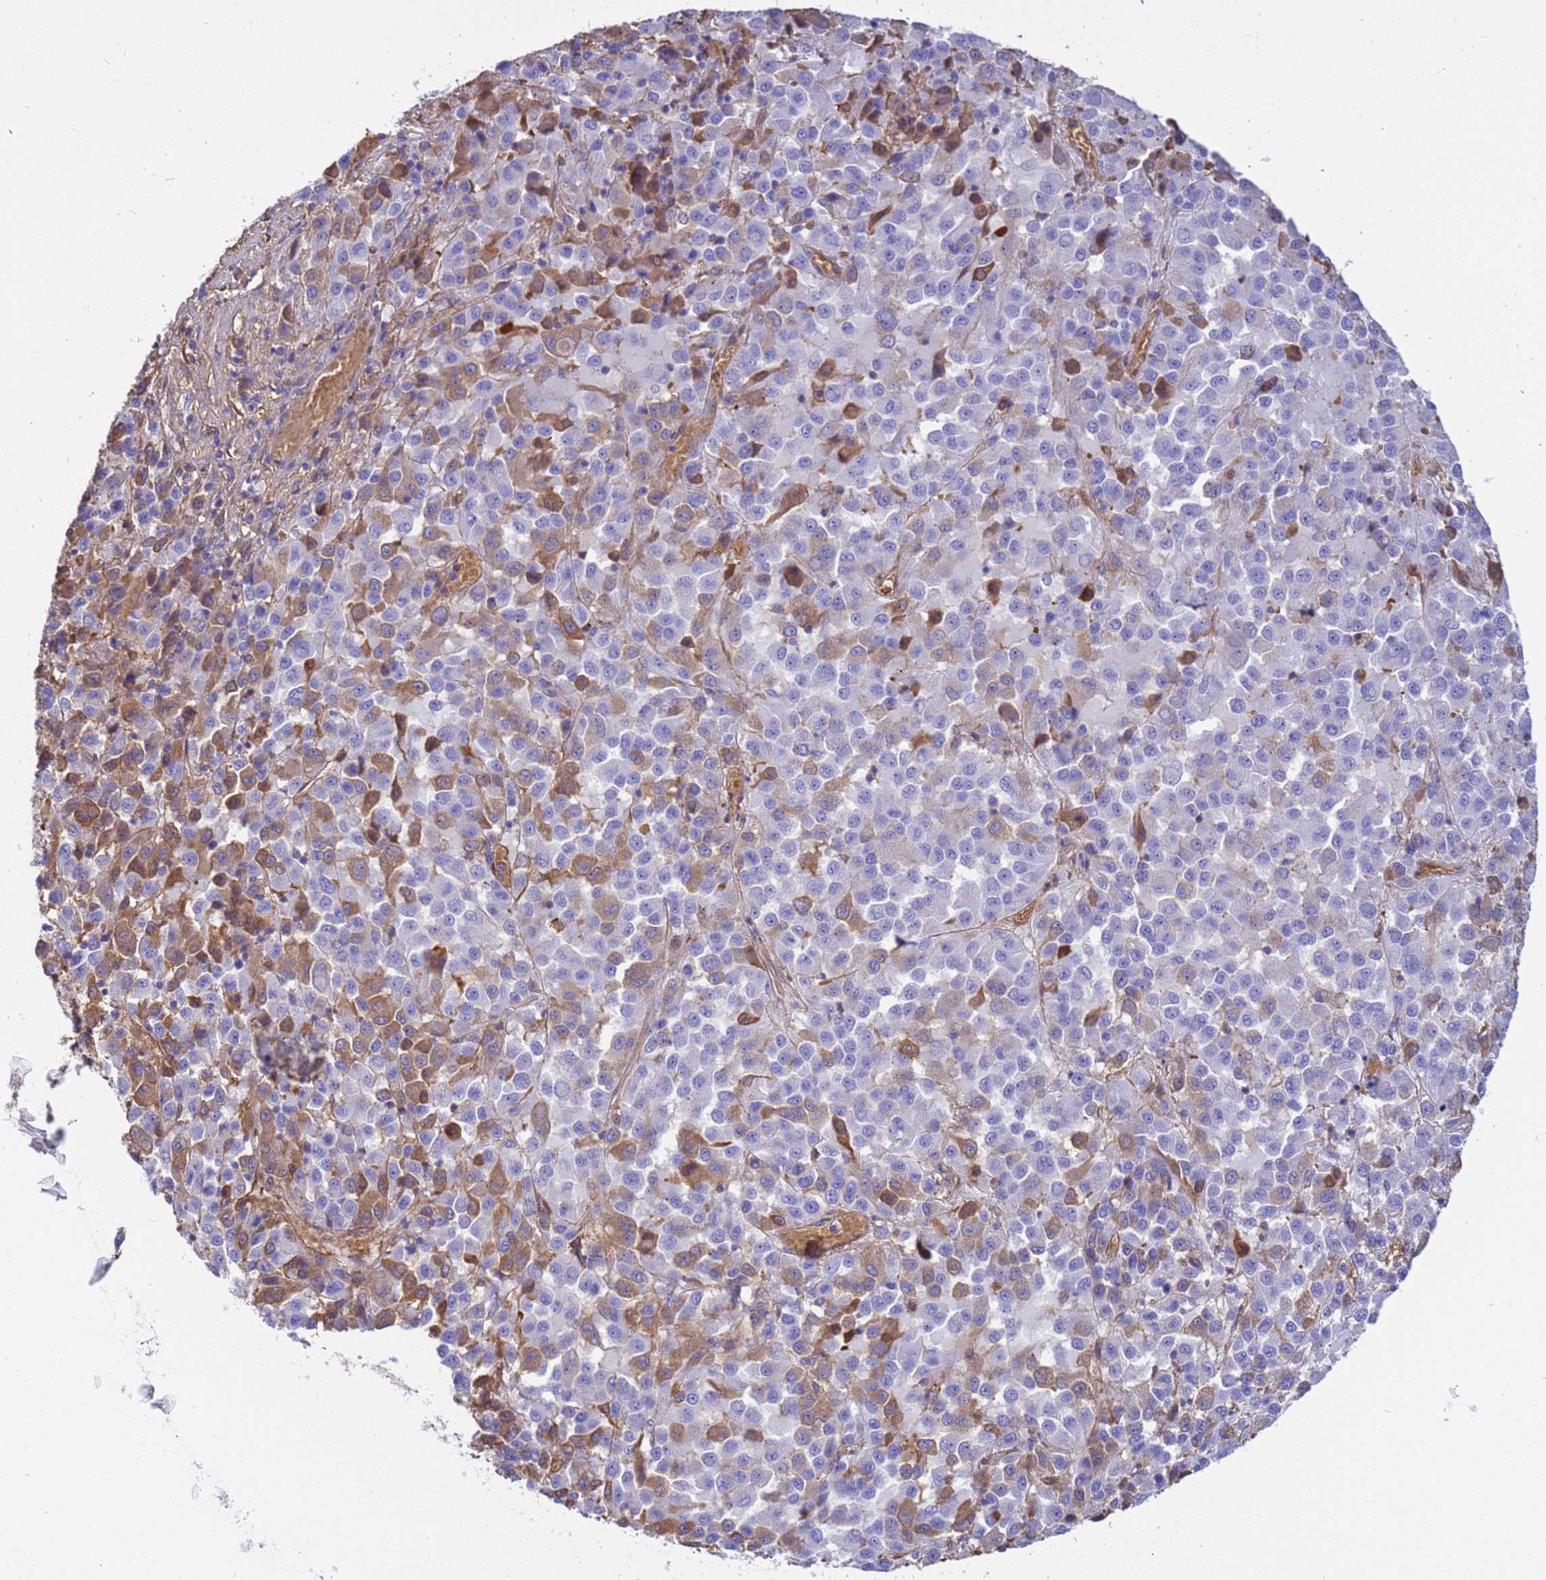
{"staining": {"intensity": "moderate", "quantity": "<25%", "location": "cytoplasmic/membranous,nuclear"}, "tissue": "melanoma", "cell_type": "Tumor cells", "image_type": "cancer", "snomed": [{"axis": "morphology", "description": "Malignant melanoma, Metastatic site"}, {"axis": "topography", "description": "Lung"}], "caption": "Tumor cells reveal low levels of moderate cytoplasmic/membranous and nuclear expression in approximately <25% of cells in melanoma.", "gene": "H1-7", "patient": {"sex": "male", "age": 64}}